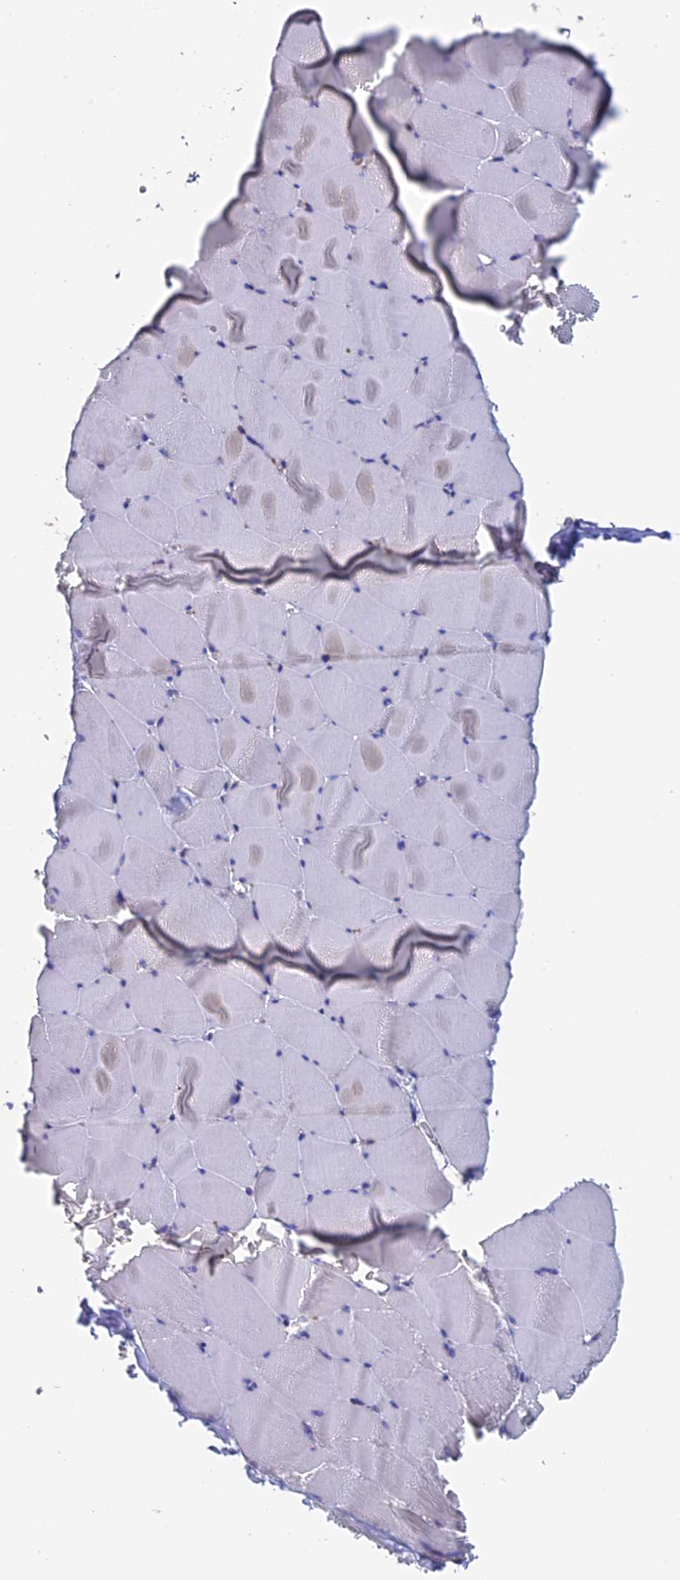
{"staining": {"intensity": "weak", "quantity": "25%-75%", "location": "cytoplasmic/membranous"}, "tissue": "skeletal muscle", "cell_type": "Myocytes", "image_type": "normal", "snomed": [{"axis": "morphology", "description": "Normal tissue, NOS"}, {"axis": "topography", "description": "Skeletal muscle"}], "caption": "Immunohistochemical staining of benign skeletal muscle exhibits 25%-75% levels of weak cytoplasmic/membranous protein staining in about 25%-75% of myocytes. (Stains: DAB (3,3'-diaminobenzidine) in brown, nuclei in blue, Microscopy: brightfield microscopy at high magnification).", "gene": "DTYMK", "patient": {"sex": "male", "age": 62}}